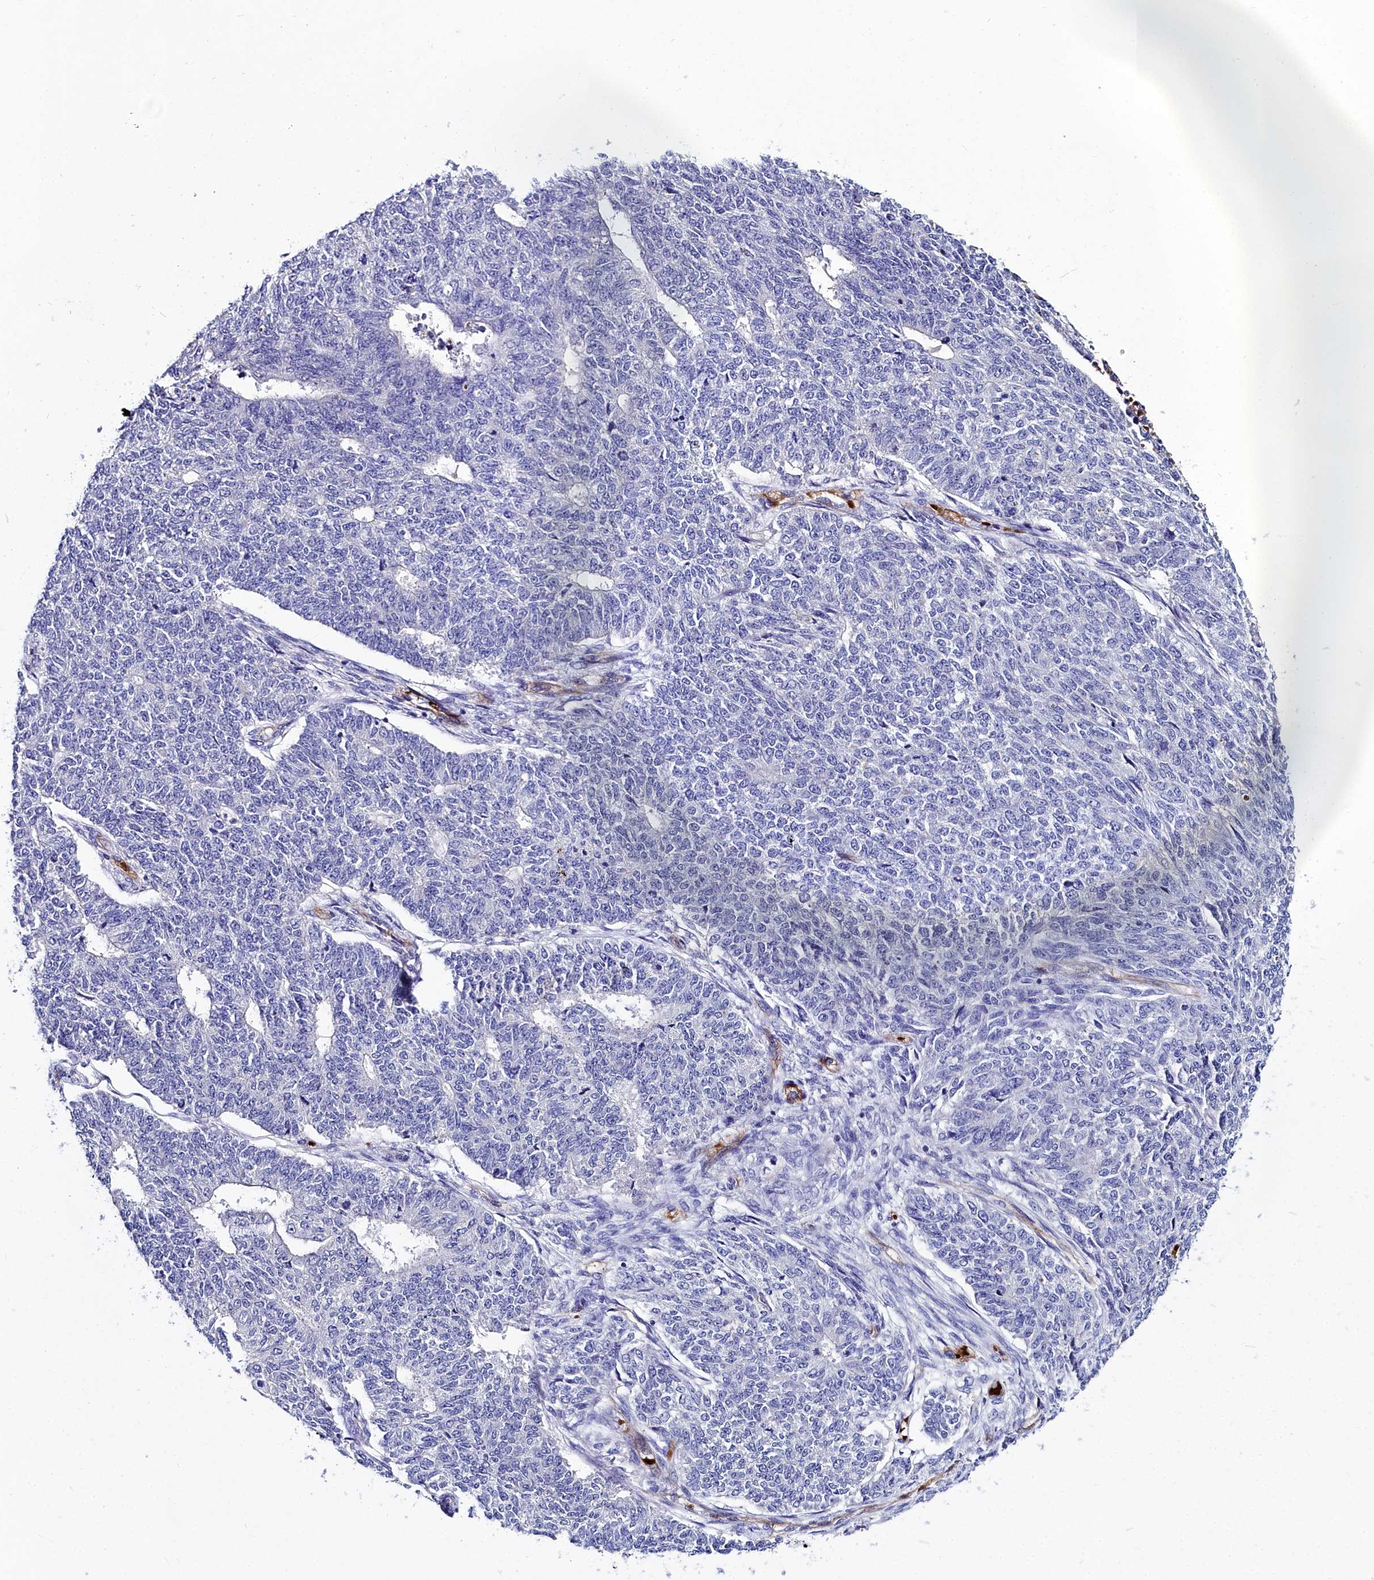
{"staining": {"intensity": "negative", "quantity": "none", "location": "none"}, "tissue": "endometrial cancer", "cell_type": "Tumor cells", "image_type": "cancer", "snomed": [{"axis": "morphology", "description": "Adenocarcinoma, NOS"}, {"axis": "topography", "description": "Endometrium"}], "caption": "IHC of adenocarcinoma (endometrial) demonstrates no positivity in tumor cells.", "gene": "CYP4F11", "patient": {"sex": "female", "age": 32}}